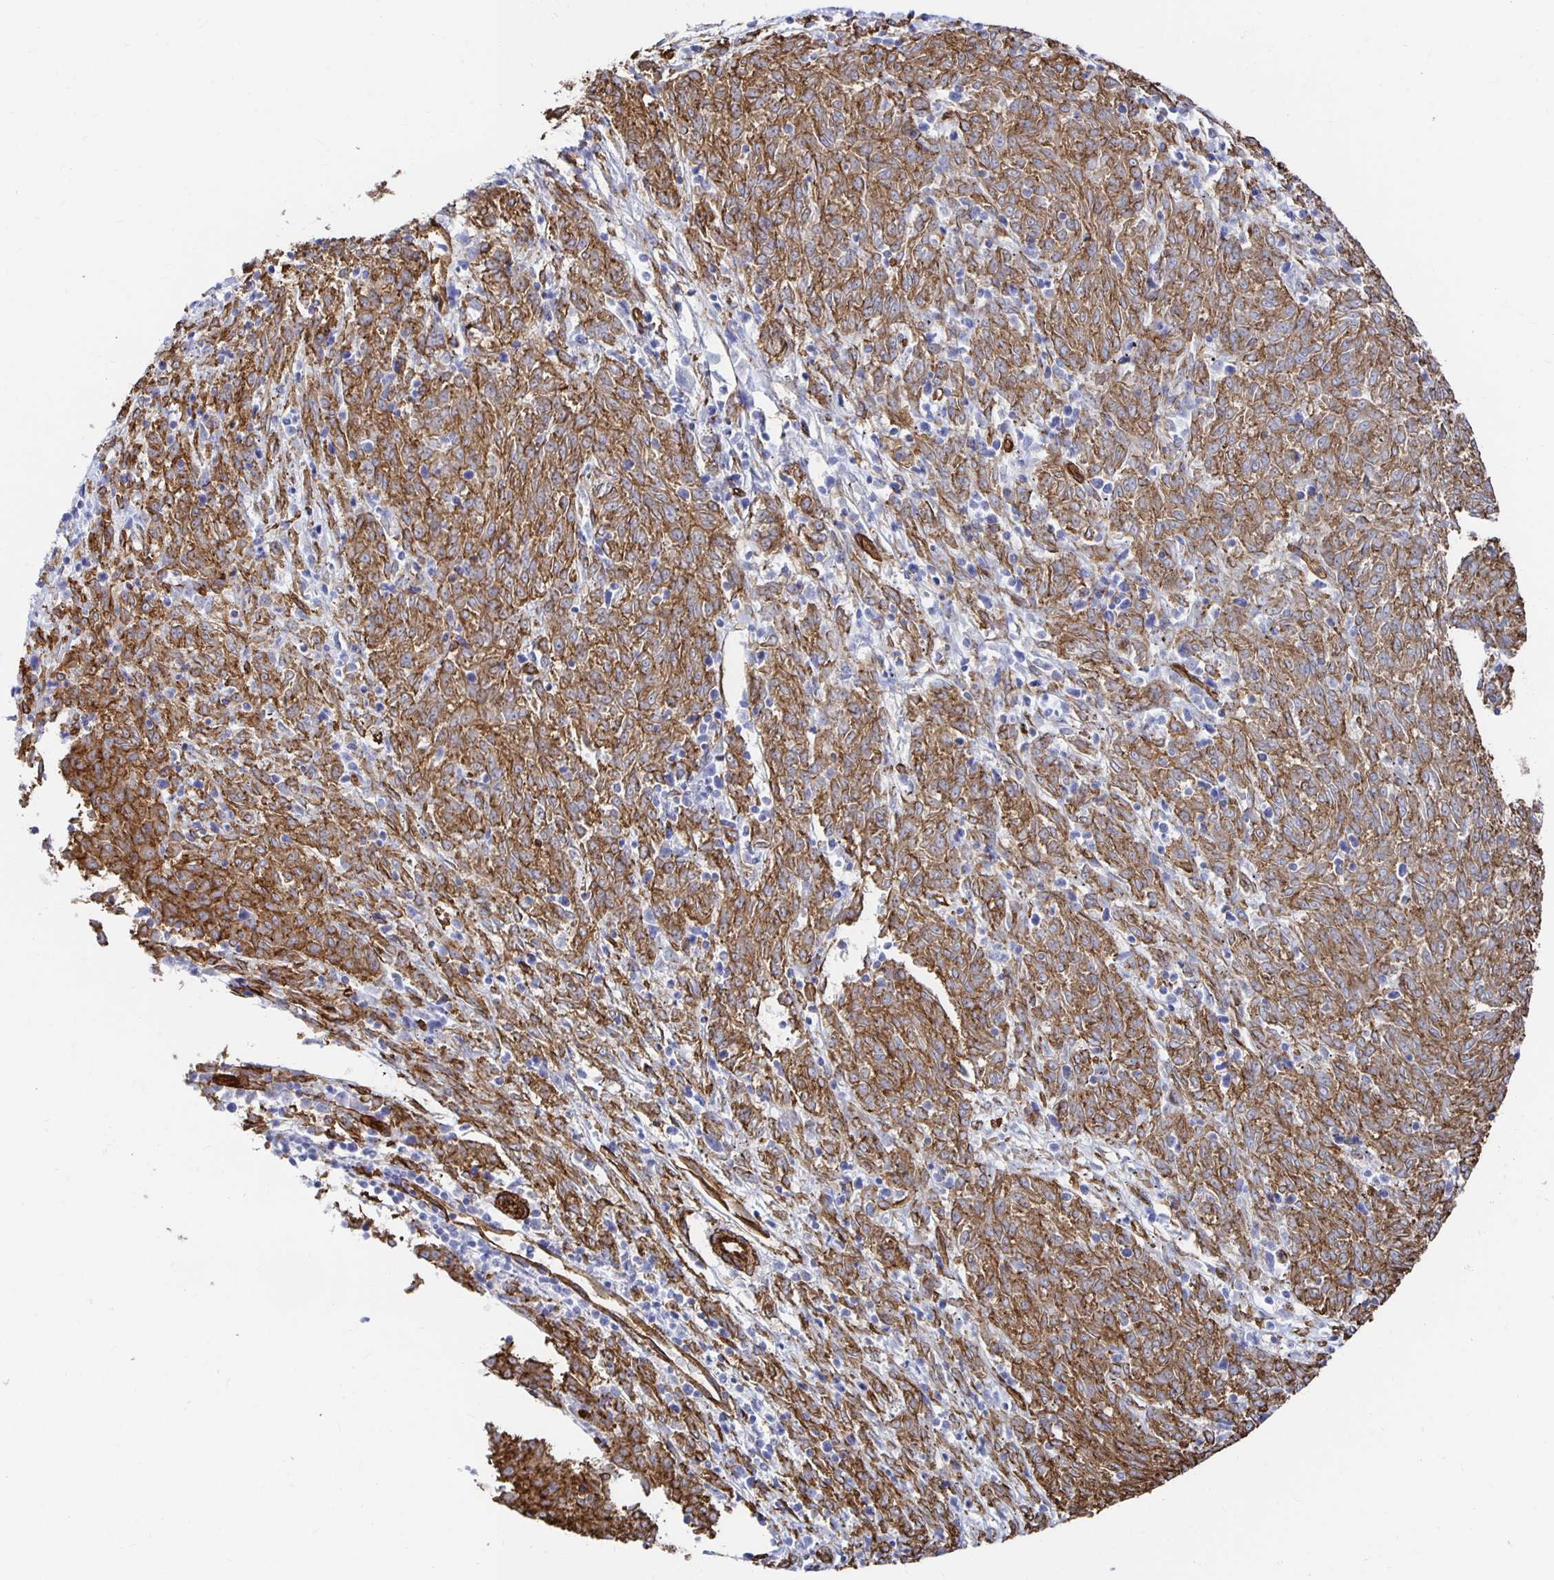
{"staining": {"intensity": "moderate", "quantity": "25%-75%", "location": "cytoplasmic/membranous"}, "tissue": "melanoma", "cell_type": "Tumor cells", "image_type": "cancer", "snomed": [{"axis": "morphology", "description": "Malignant melanoma, NOS"}, {"axis": "topography", "description": "Skin"}], "caption": "Moderate cytoplasmic/membranous protein expression is identified in about 25%-75% of tumor cells in melanoma. (Brightfield microscopy of DAB IHC at high magnification).", "gene": "VIPR2", "patient": {"sex": "female", "age": 72}}